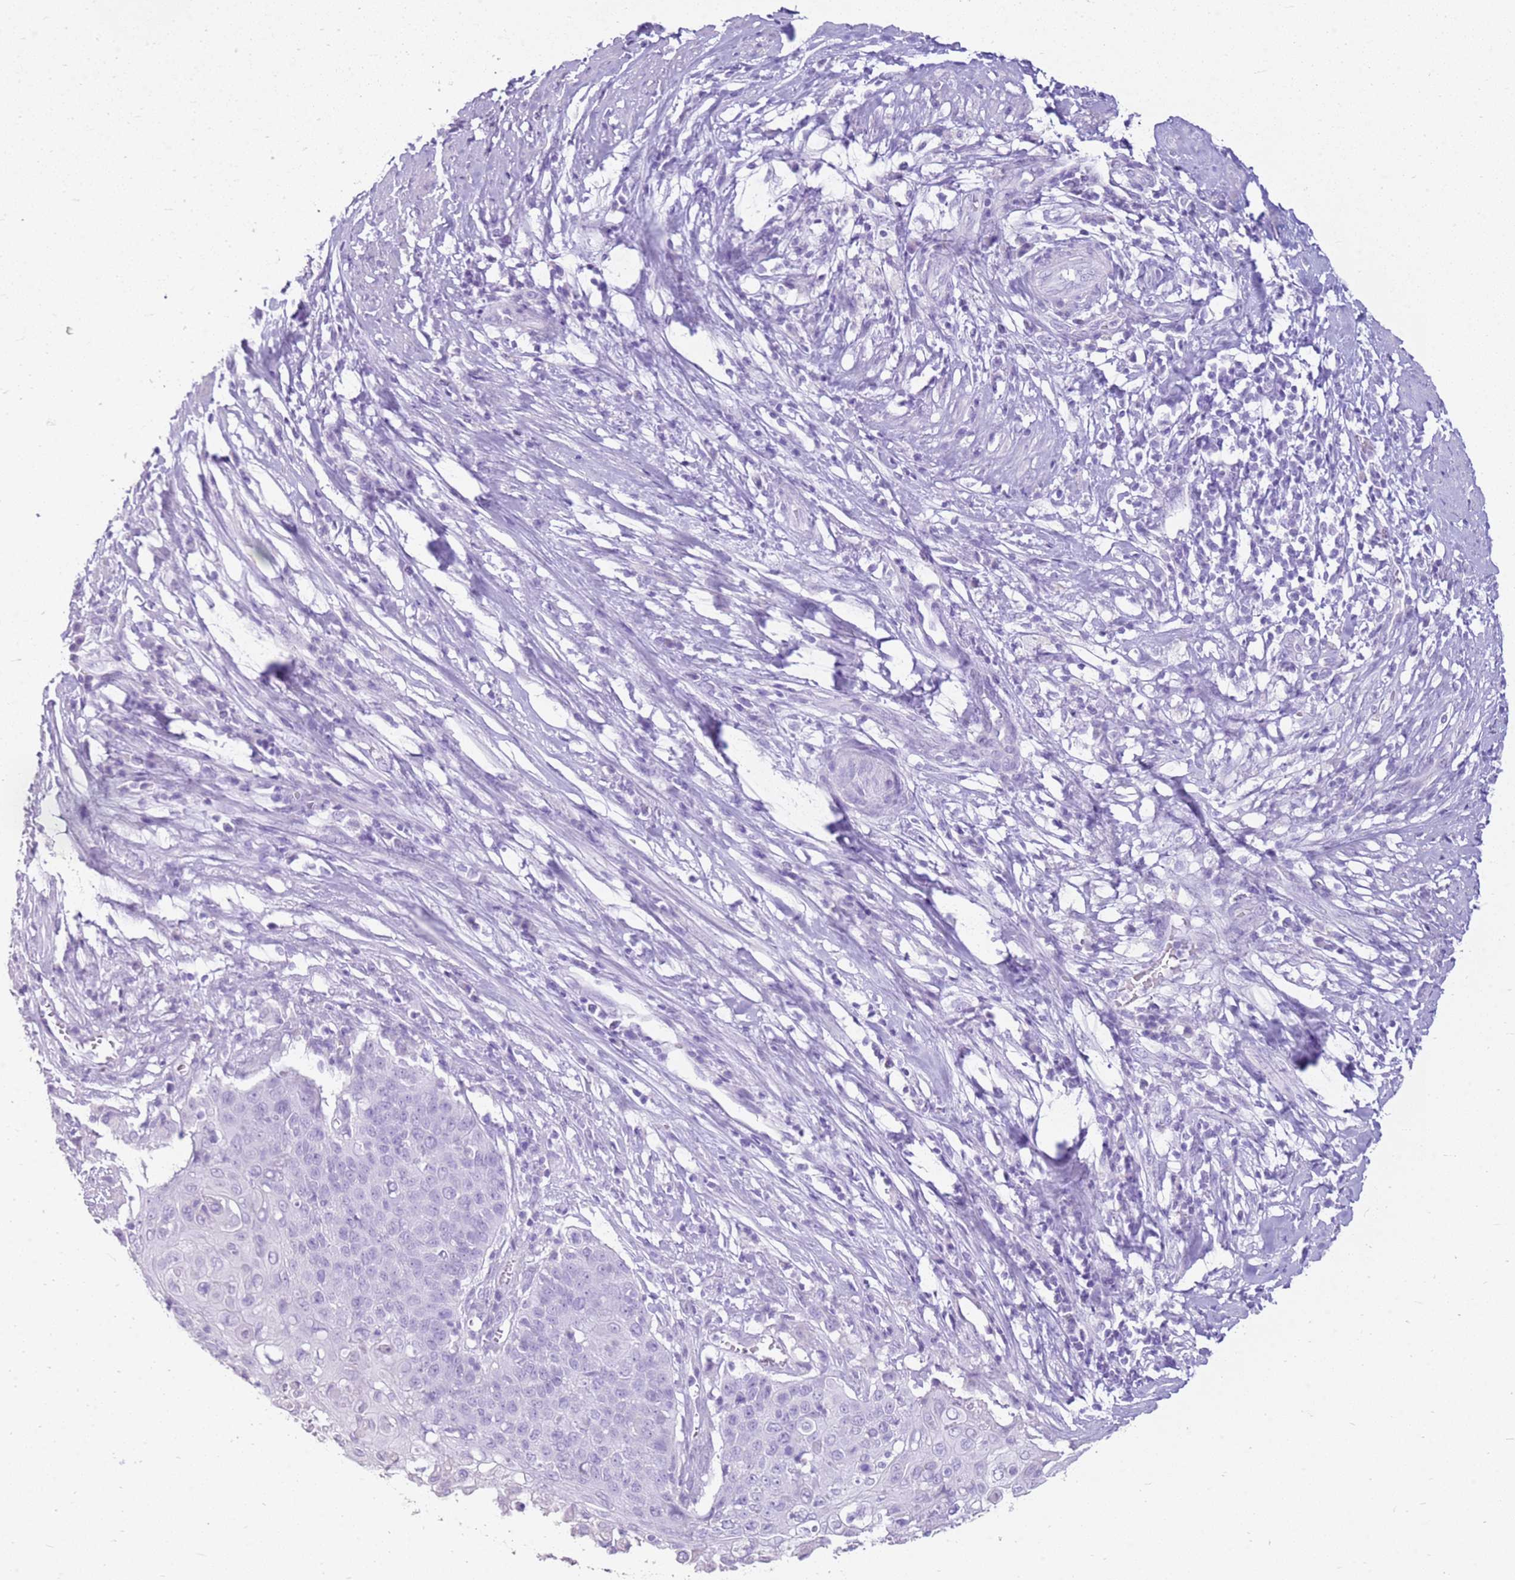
{"staining": {"intensity": "negative", "quantity": "none", "location": "none"}, "tissue": "cervical cancer", "cell_type": "Tumor cells", "image_type": "cancer", "snomed": [{"axis": "morphology", "description": "Squamous cell carcinoma, NOS"}, {"axis": "topography", "description": "Cervix"}], "caption": "The photomicrograph exhibits no significant staining in tumor cells of cervical cancer (squamous cell carcinoma).", "gene": "CA8", "patient": {"sex": "female", "age": 39}}